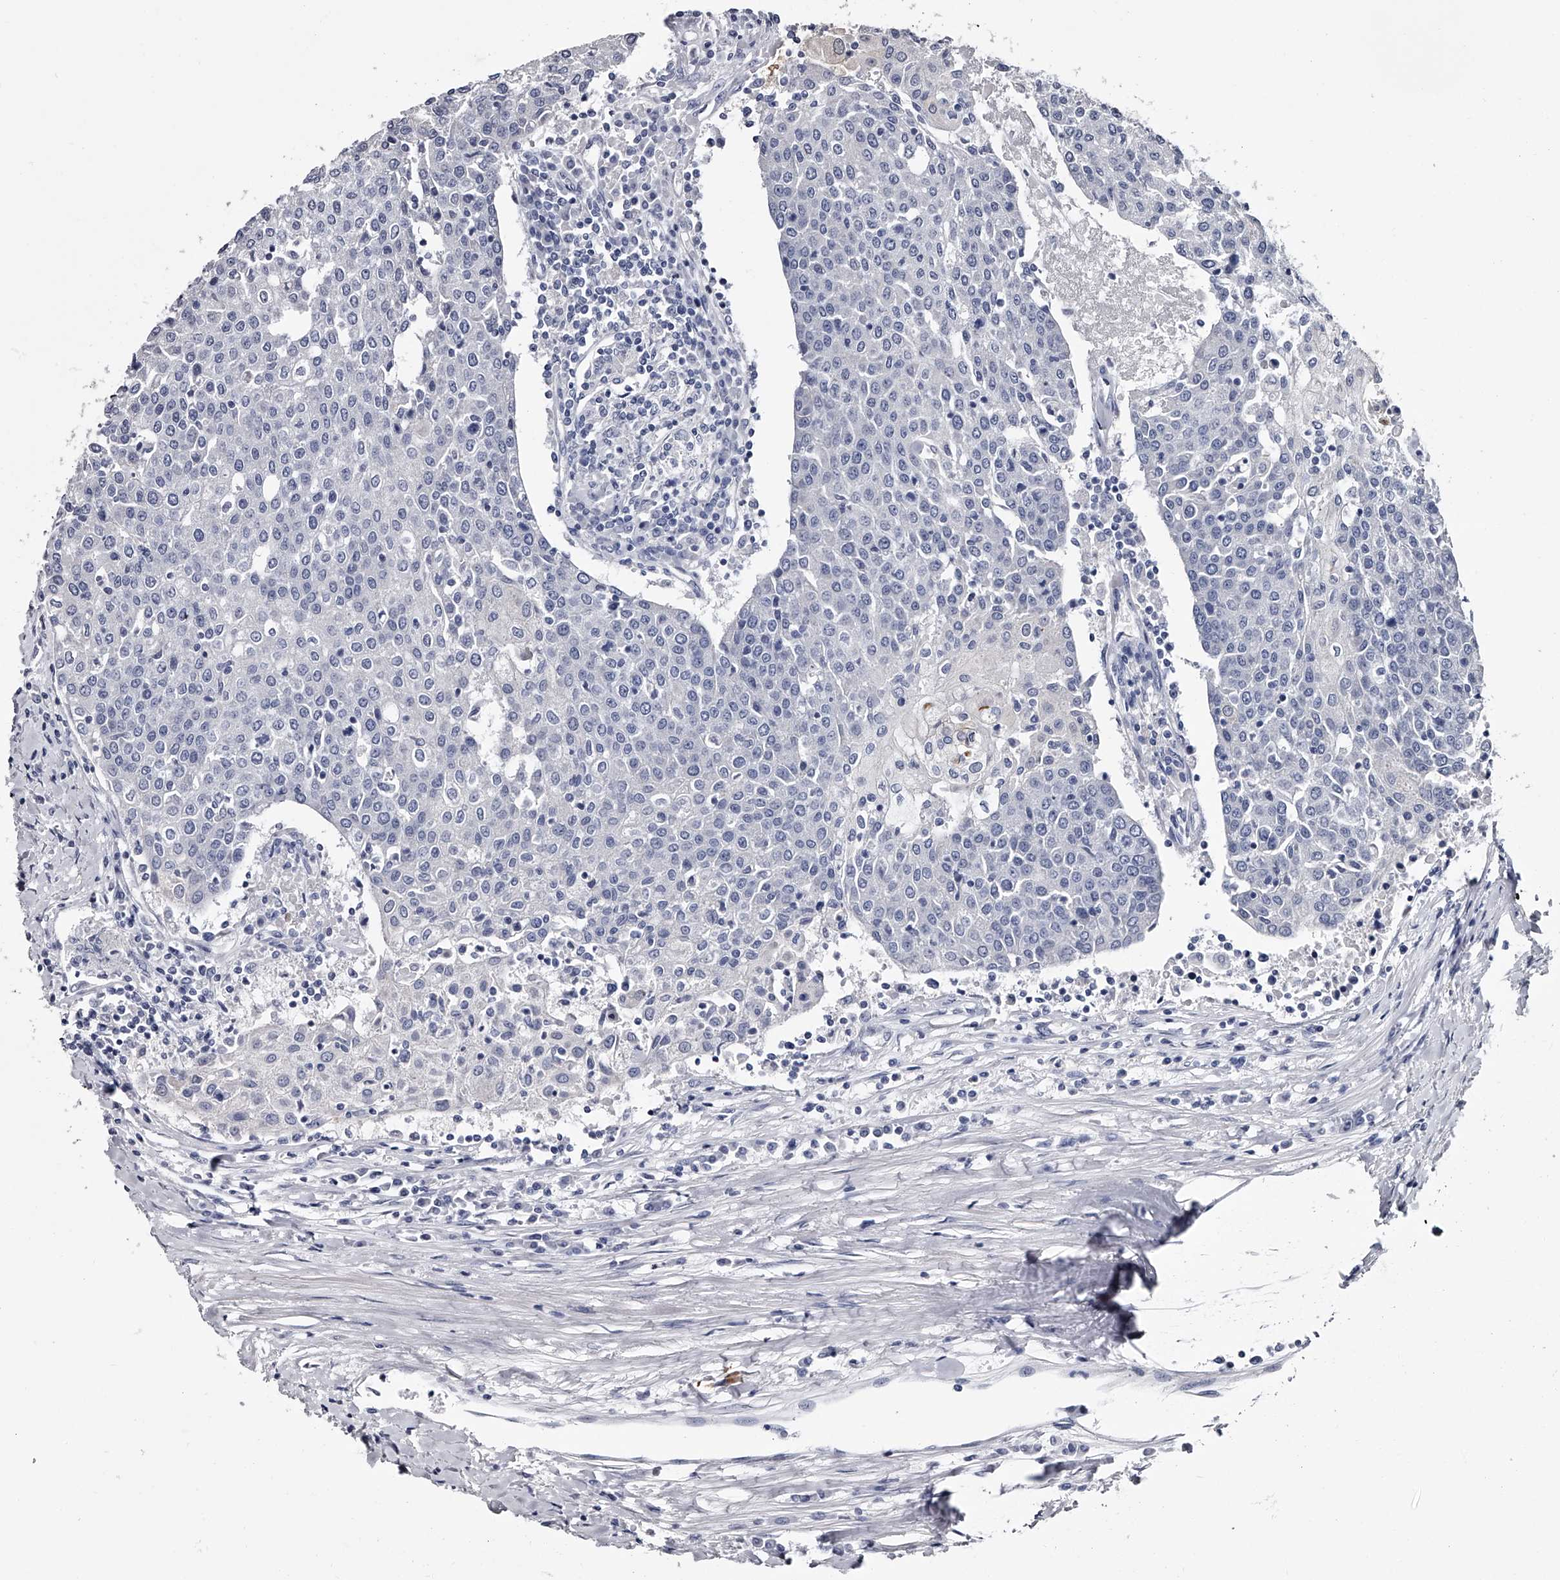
{"staining": {"intensity": "negative", "quantity": "none", "location": "none"}, "tissue": "urothelial cancer", "cell_type": "Tumor cells", "image_type": "cancer", "snomed": [{"axis": "morphology", "description": "Urothelial carcinoma, High grade"}, {"axis": "topography", "description": "Urinary bladder"}], "caption": "Immunohistochemical staining of urothelial cancer exhibits no significant staining in tumor cells. (IHC, brightfield microscopy, high magnification).", "gene": "GAPVD1", "patient": {"sex": "female", "age": 85}}